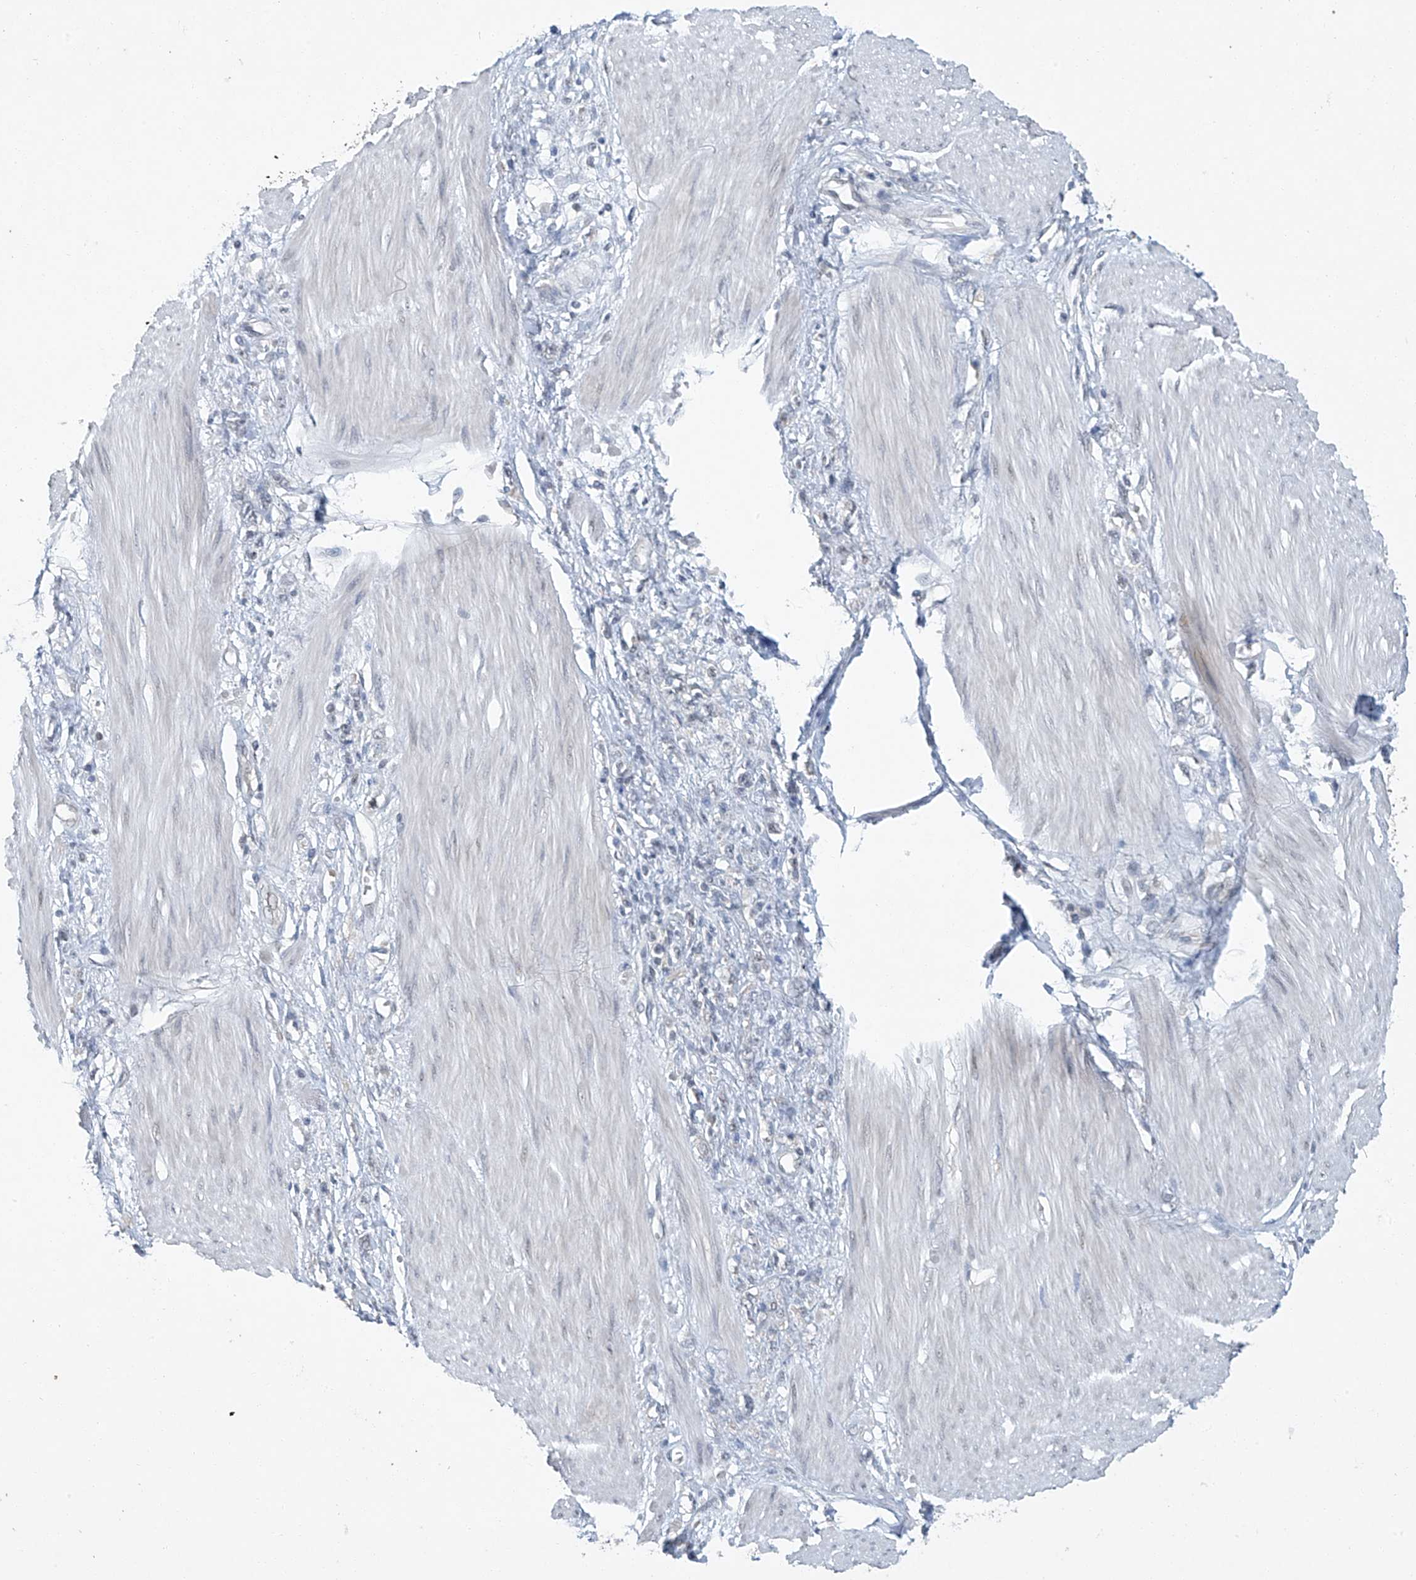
{"staining": {"intensity": "negative", "quantity": "none", "location": "none"}, "tissue": "stomach cancer", "cell_type": "Tumor cells", "image_type": "cancer", "snomed": [{"axis": "morphology", "description": "Adenocarcinoma, NOS"}, {"axis": "topography", "description": "Stomach"}], "caption": "DAB (3,3'-diaminobenzidine) immunohistochemical staining of human stomach adenocarcinoma shows no significant staining in tumor cells.", "gene": "TAF8", "patient": {"sex": "female", "age": 76}}